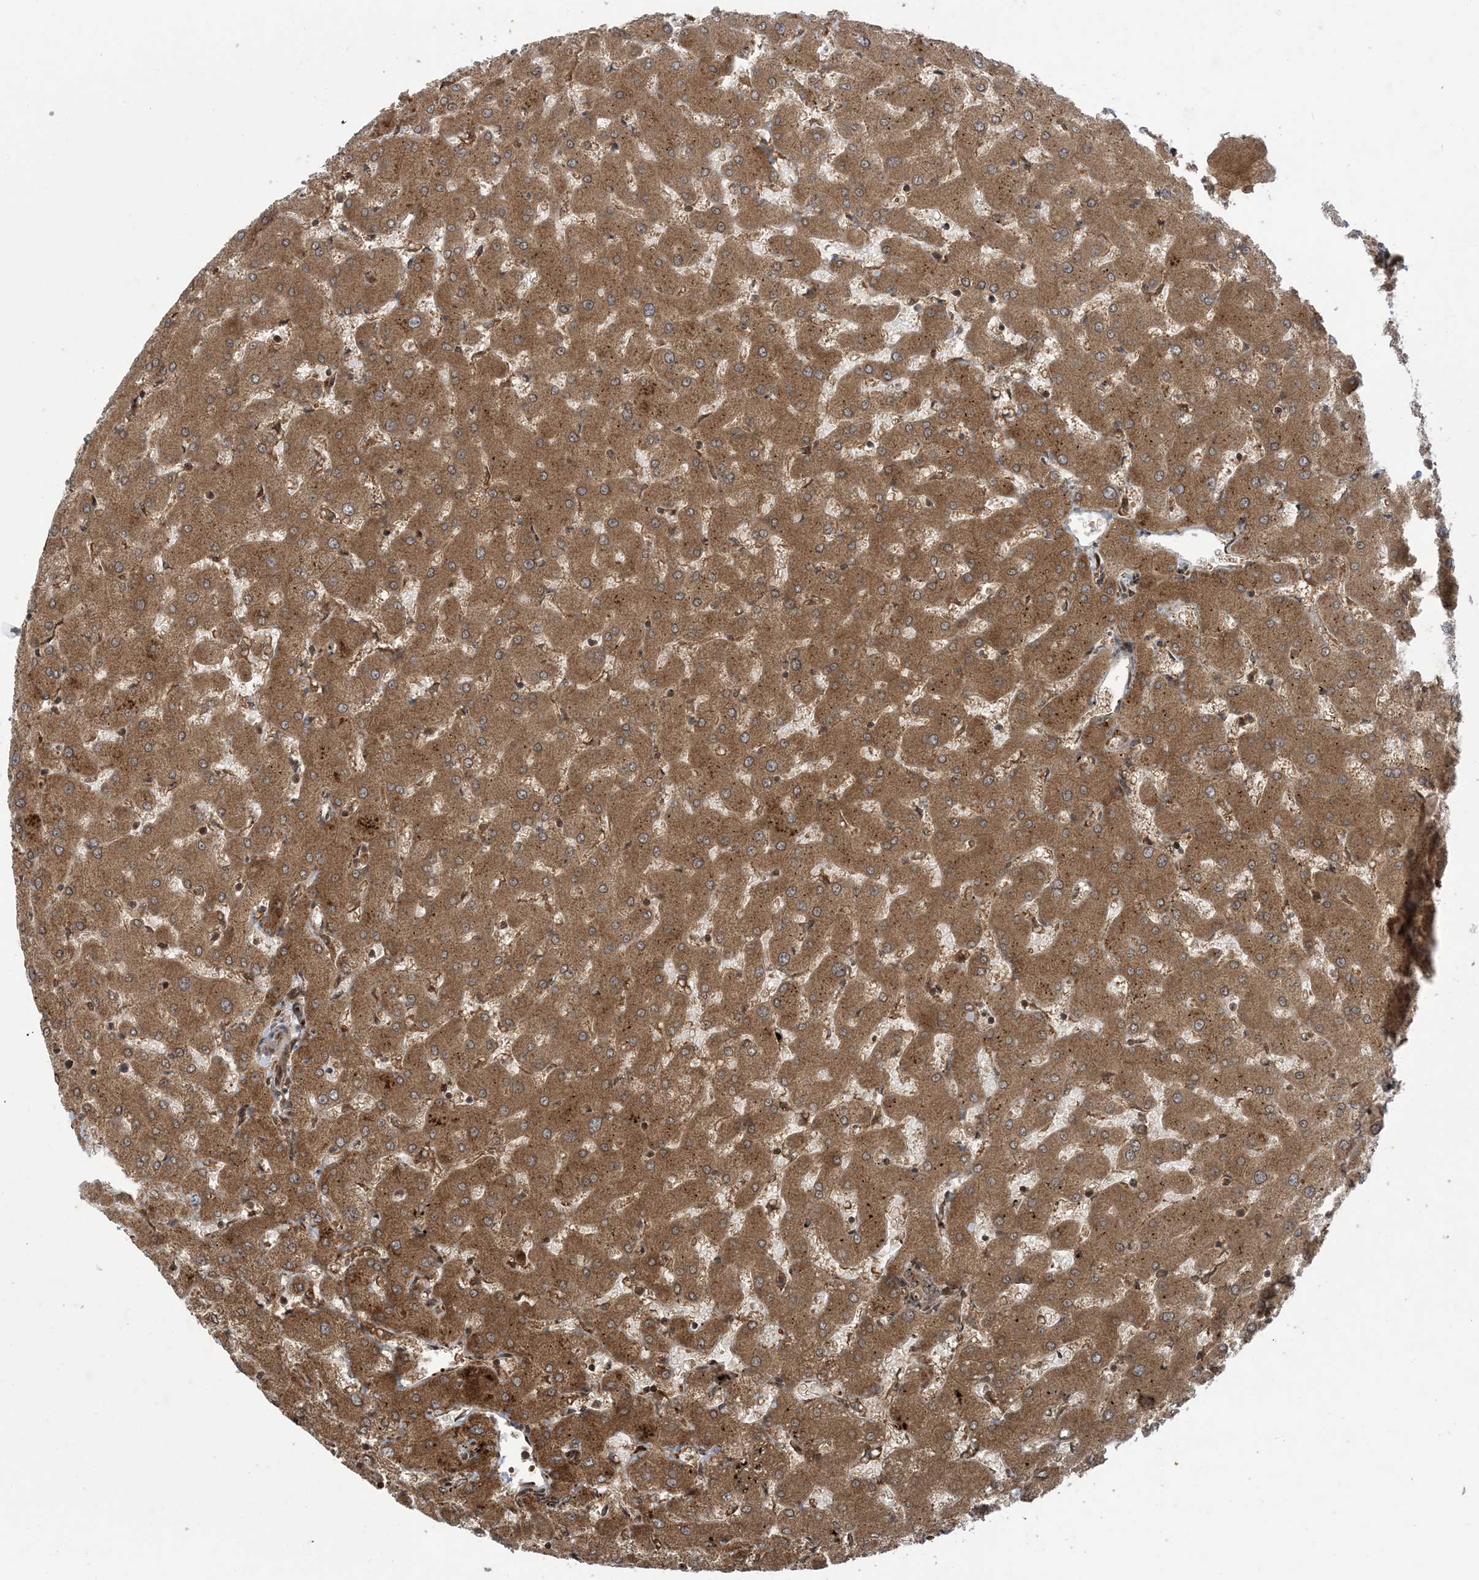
{"staining": {"intensity": "moderate", "quantity": ">75%", "location": "cytoplasmic/membranous"}, "tissue": "liver", "cell_type": "Cholangiocytes", "image_type": "normal", "snomed": [{"axis": "morphology", "description": "Normal tissue, NOS"}, {"axis": "topography", "description": "Liver"}], "caption": "Cholangiocytes display medium levels of moderate cytoplasmic/membranous expression in about >75% of cells in unremarkable liver. (Brightfield microscopy of DAB IHC at high magnification).", "gene": "CASP4", "patient": {"sex": "female", "age": 63}}